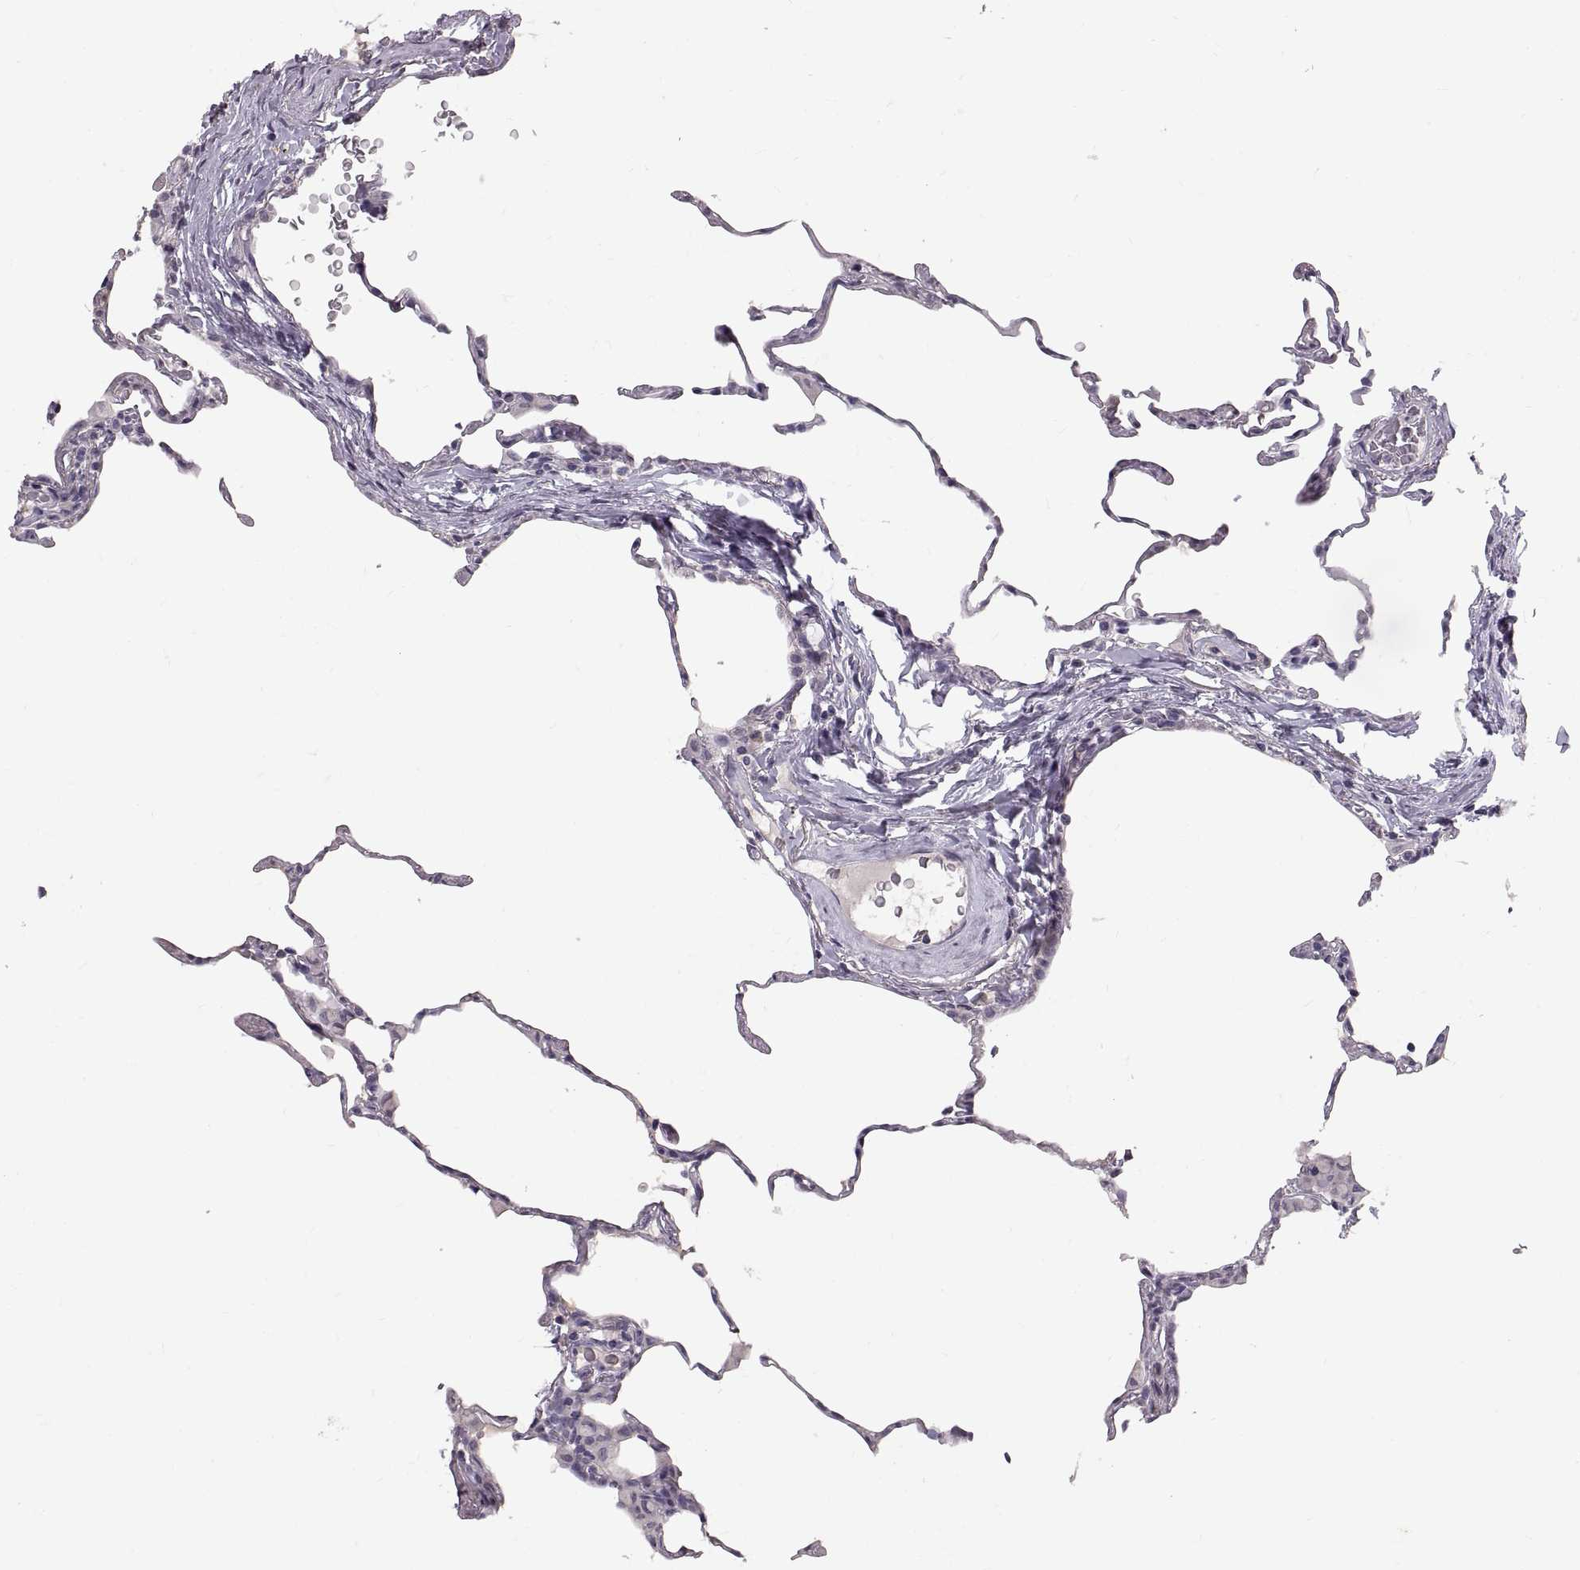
{"staining": {"intensity": "negative", "quantity": "none", "location": "none"}, "tissue": "lung", "cell_type": "Alveolar cells", "image_type": "normal", "snomed": [{"axis": "morphology", "description": "Normal tissue, NOS"}, {"axis": "topography", "description": "Lung"}], "caption": "Alveolar cells show no significant protein staining in unremarkable lung. The staining was performed using DAB (3,3'-diaminobenzidine) to visualize the protein expression in brown, while the nuclei were stained in blue with hematoxylin (Magnification: 20x).", "gene": "CDH2", "patient": {"sex": "female", "age": 57}}